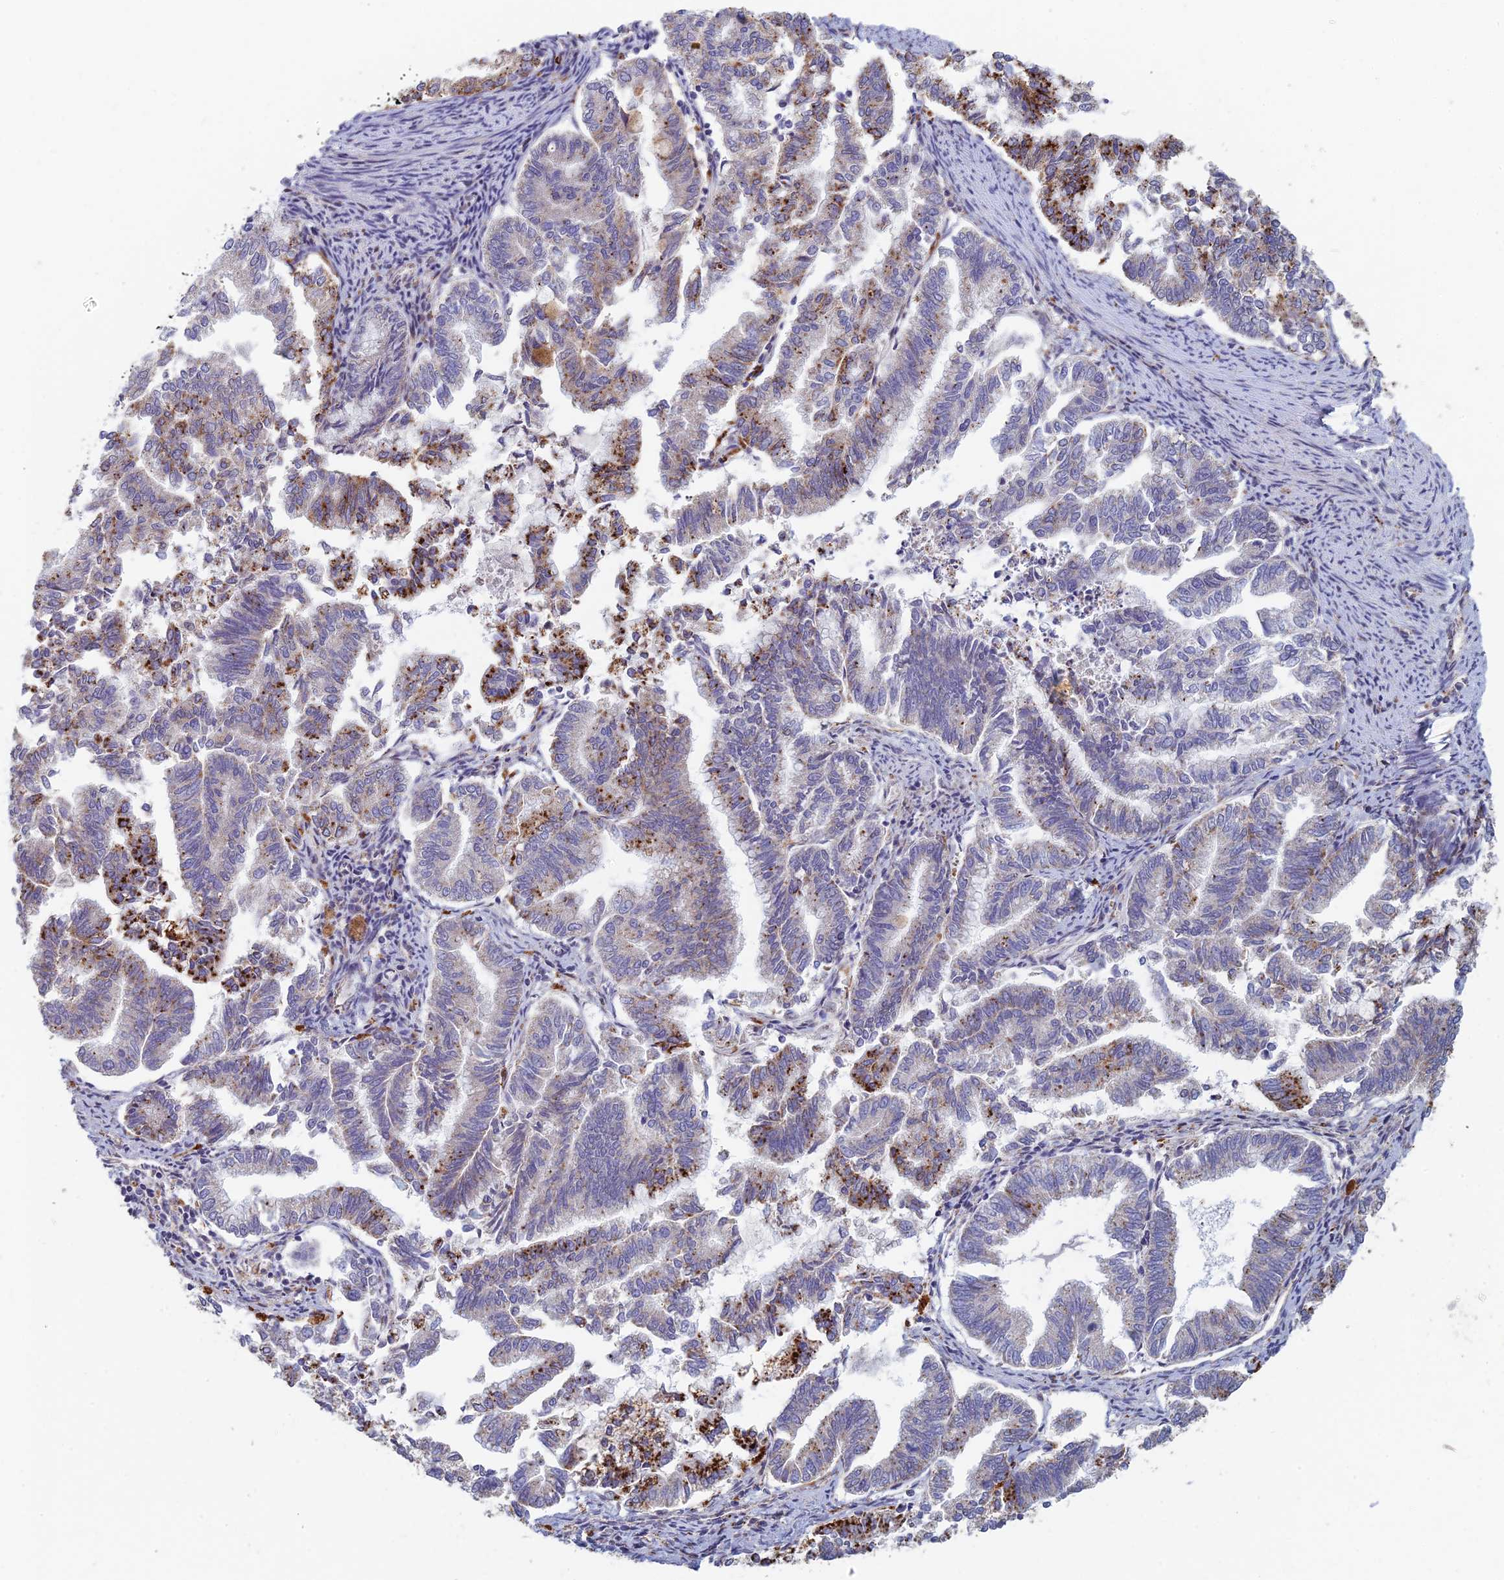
{"staining": {"intensity": "strong", "quantity": "25%-75%", "location": "cytoplasmic/membranous"}, "tissue": "endometrial cancer", "cell_type": "Tumor cells", "image_type": "cancer", "snomed": [{"axis": "morphology", "description": "Adenocarcinoma, NOS"}, {"axis": "topography", "description": "Endometrium"}], "caption": "About 25%-75% of tumor cells in adenocarcinoma (endometrial) reveal strong cytoplasmic/membranous protein positivity as visualized by brown immunohistochemical staining.", "gene": "FOXS1", "patient": {"sex": "female", "age": 79}}